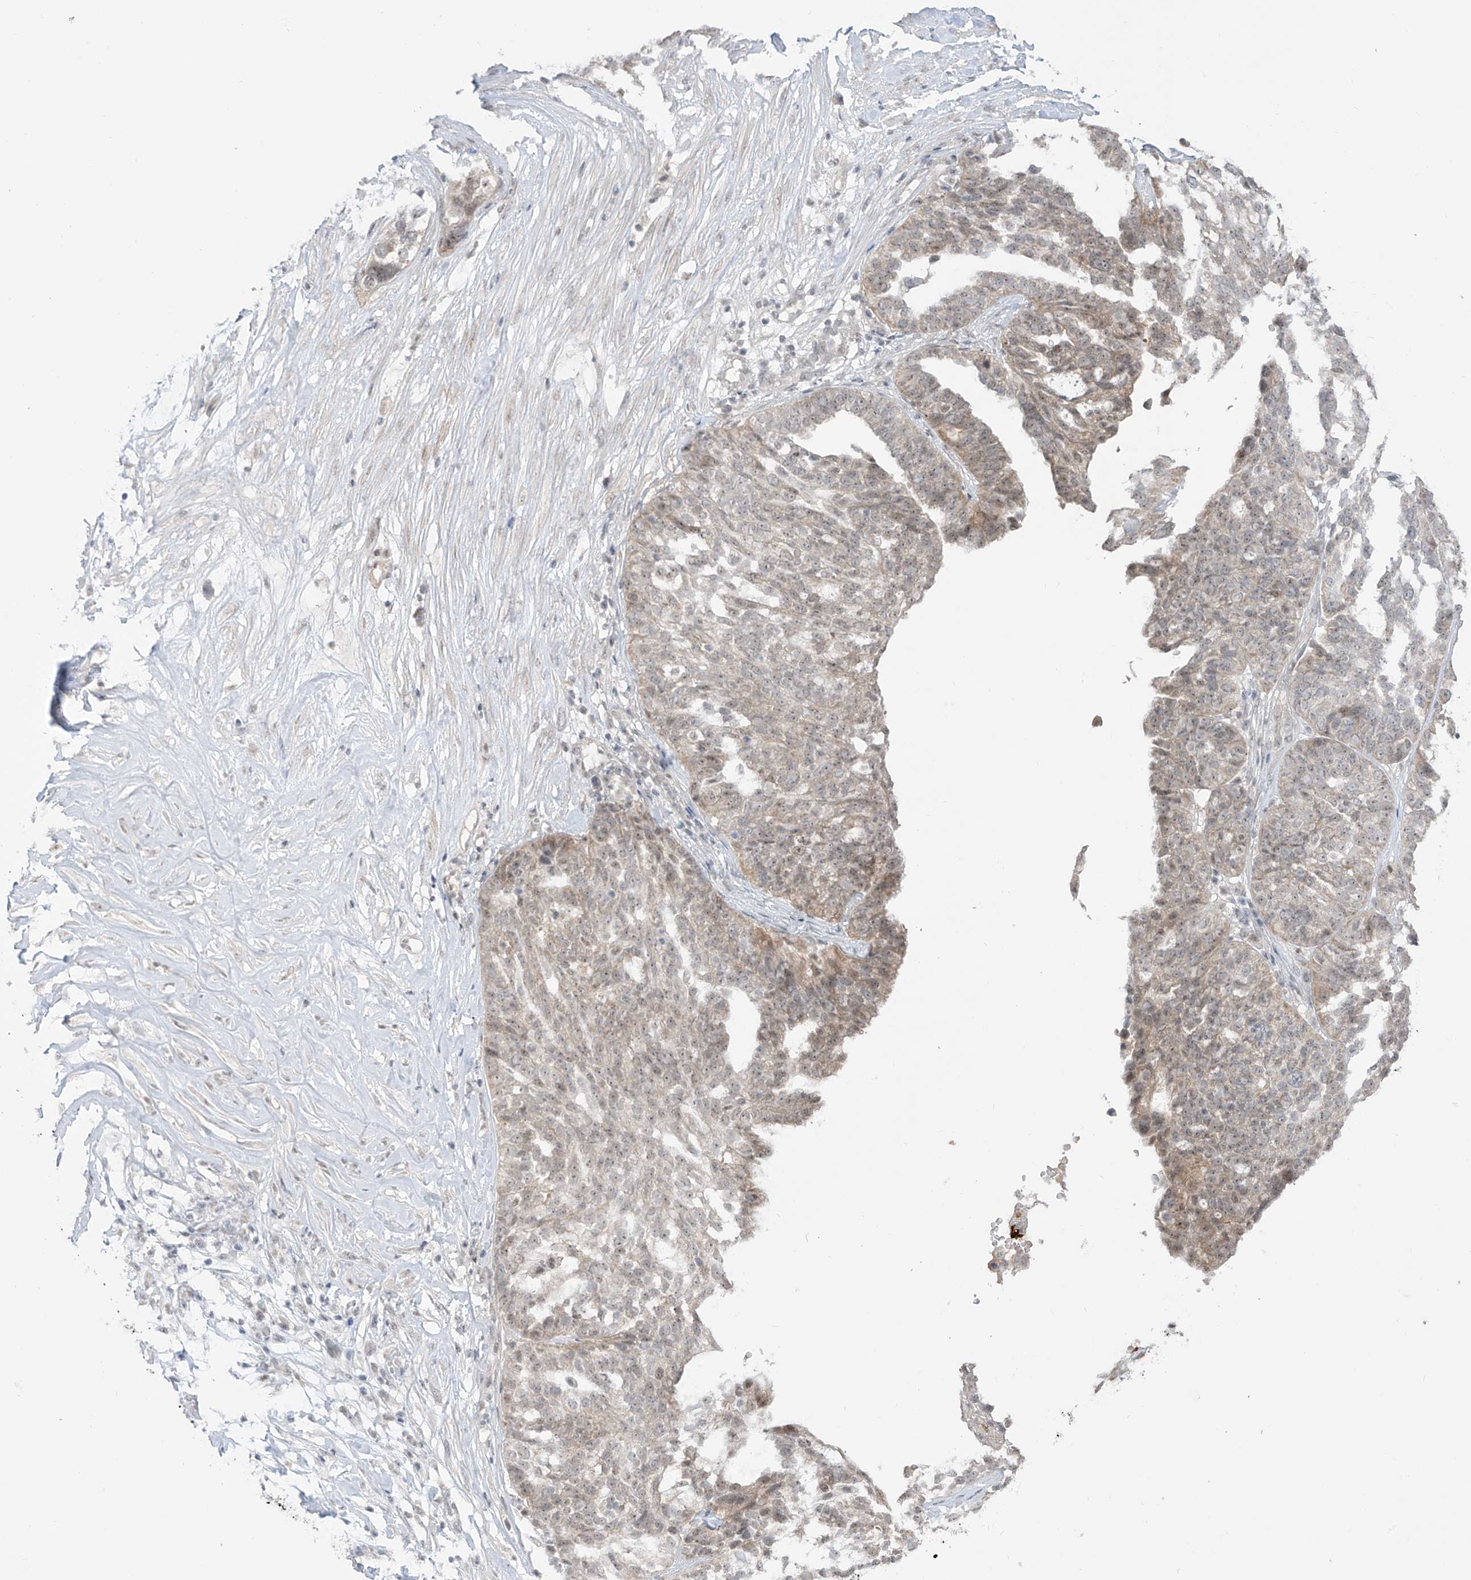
{"staining": {"intensity": "weak", "quantity": "25%-75%", "location": "nuclear"}, "tissue": "ovarian cancer", "cell_type": "Tumor cells", "image_type": "cancer", "snomed": [{"axis": "morphology", "description": "Cystadenocarcinoma, serous, NOS"}, {"axis": "topography", "description": "Ovary"}], "caption": "DAB (3,3'-diaminobenzidine) immunohistochemical staining of ovarian serous cystadenocarcinoma shows weak nuclear protein staining in approximately 25%-75% of tumor cells.", "gene": "OGT", "patient": {"sex": "female", "age": 59}}